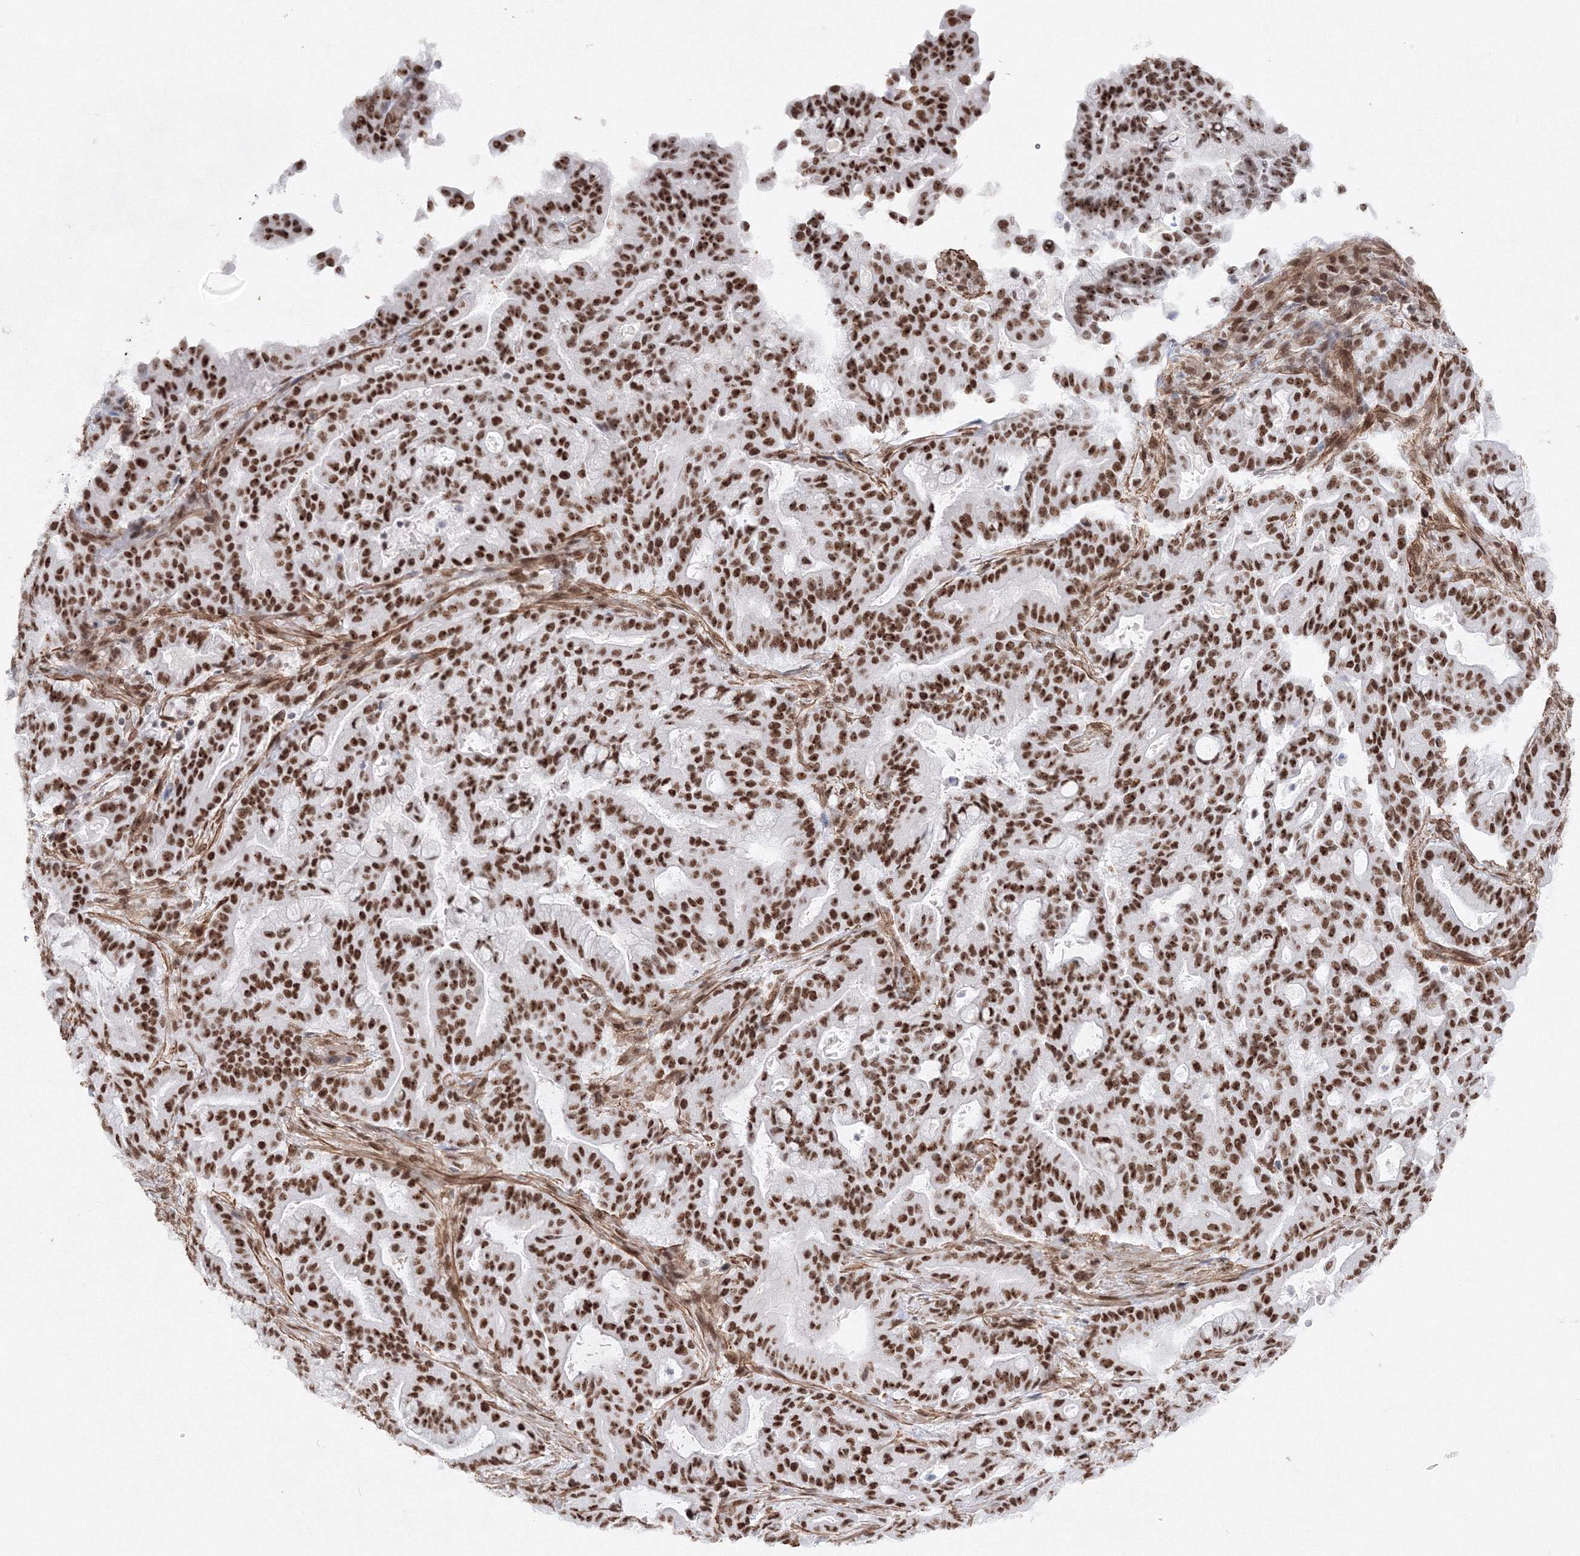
{"staining": {"intensity": "strong", "quantity": ">75%", "location": "nuclear"}, "tissue": "pancreatic cancer", "cell_type": "Tumor cells", "image_type": "cancer", "snomed": [{"axis": "morphology", "description": "Adenocarcinoma, NOS"}, {"axis": "topography", "description": "Pancreas"}], "caption": "Immunohistochemistry photomicrograph of human pancreatic cancer (adenocarcinoma) stained for a protein (brown), which demonstrates high levels of strong nuclear expression in approximately >75% of tumor cells.", "gene": "ZNF638", "patient": {"sex": "male", "age": 63}}